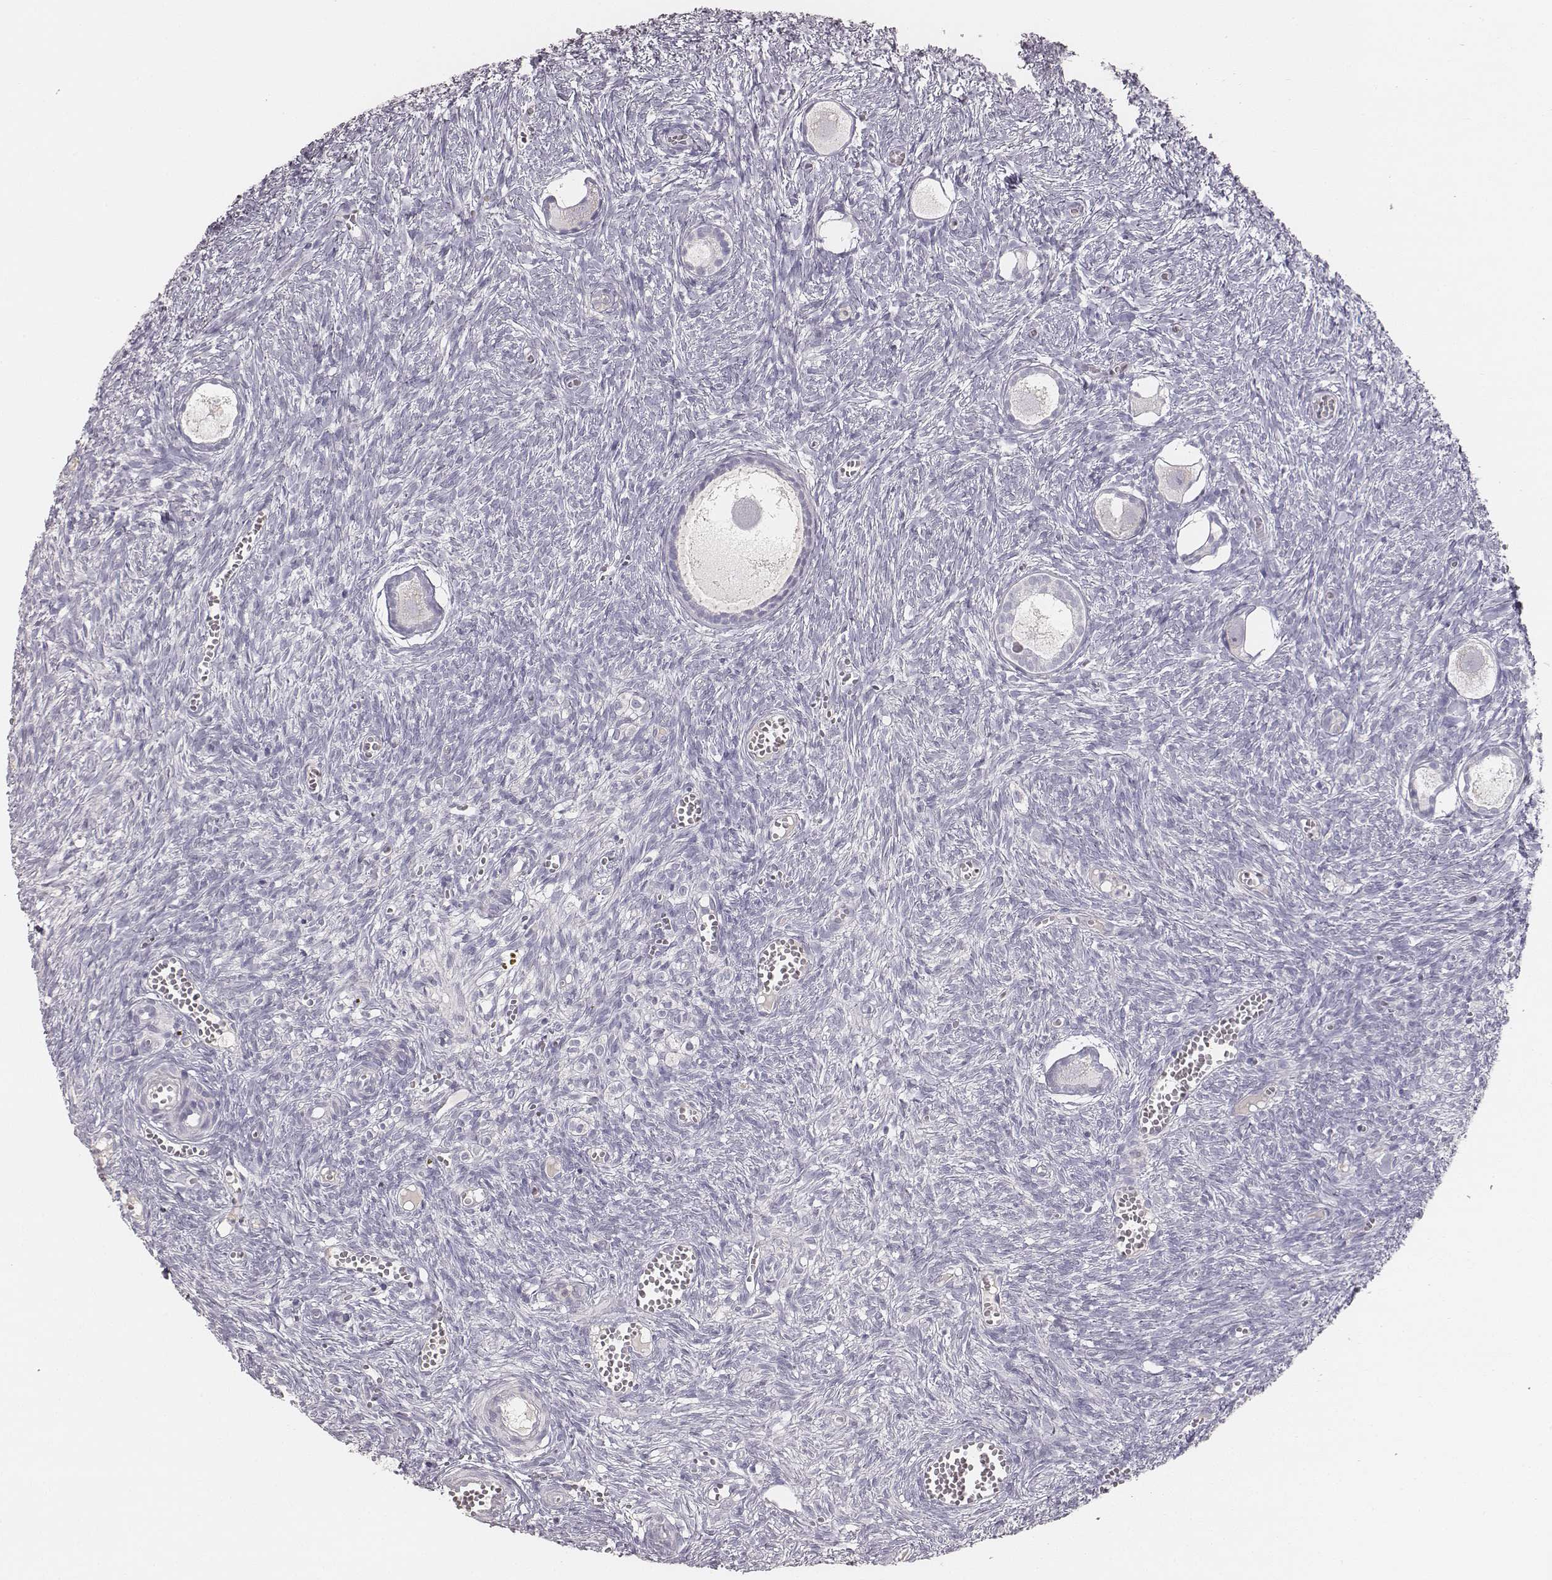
{"staining": {"intensity": "negative", "quantity": "none", "location": "none"}, "tissue": "ovary", "cell_type": "Follicle cells", "image_type": "normal", "snomed": [{"axis": "morphology", "description": "Normal tissue, NOS"}, {"axis": "topography", "description": "Ovary"}], "caption": "Immunohistochemical staining of normal ovary displays no significant positivity in follicle cells. (DAB (3,3'-diaminobenzidine) immunohistochemistry (IHC) visualized using brightfield microscopy, high magnification).", "gene": "MYH6", "patient": {"sex": "female", "age": 43}}